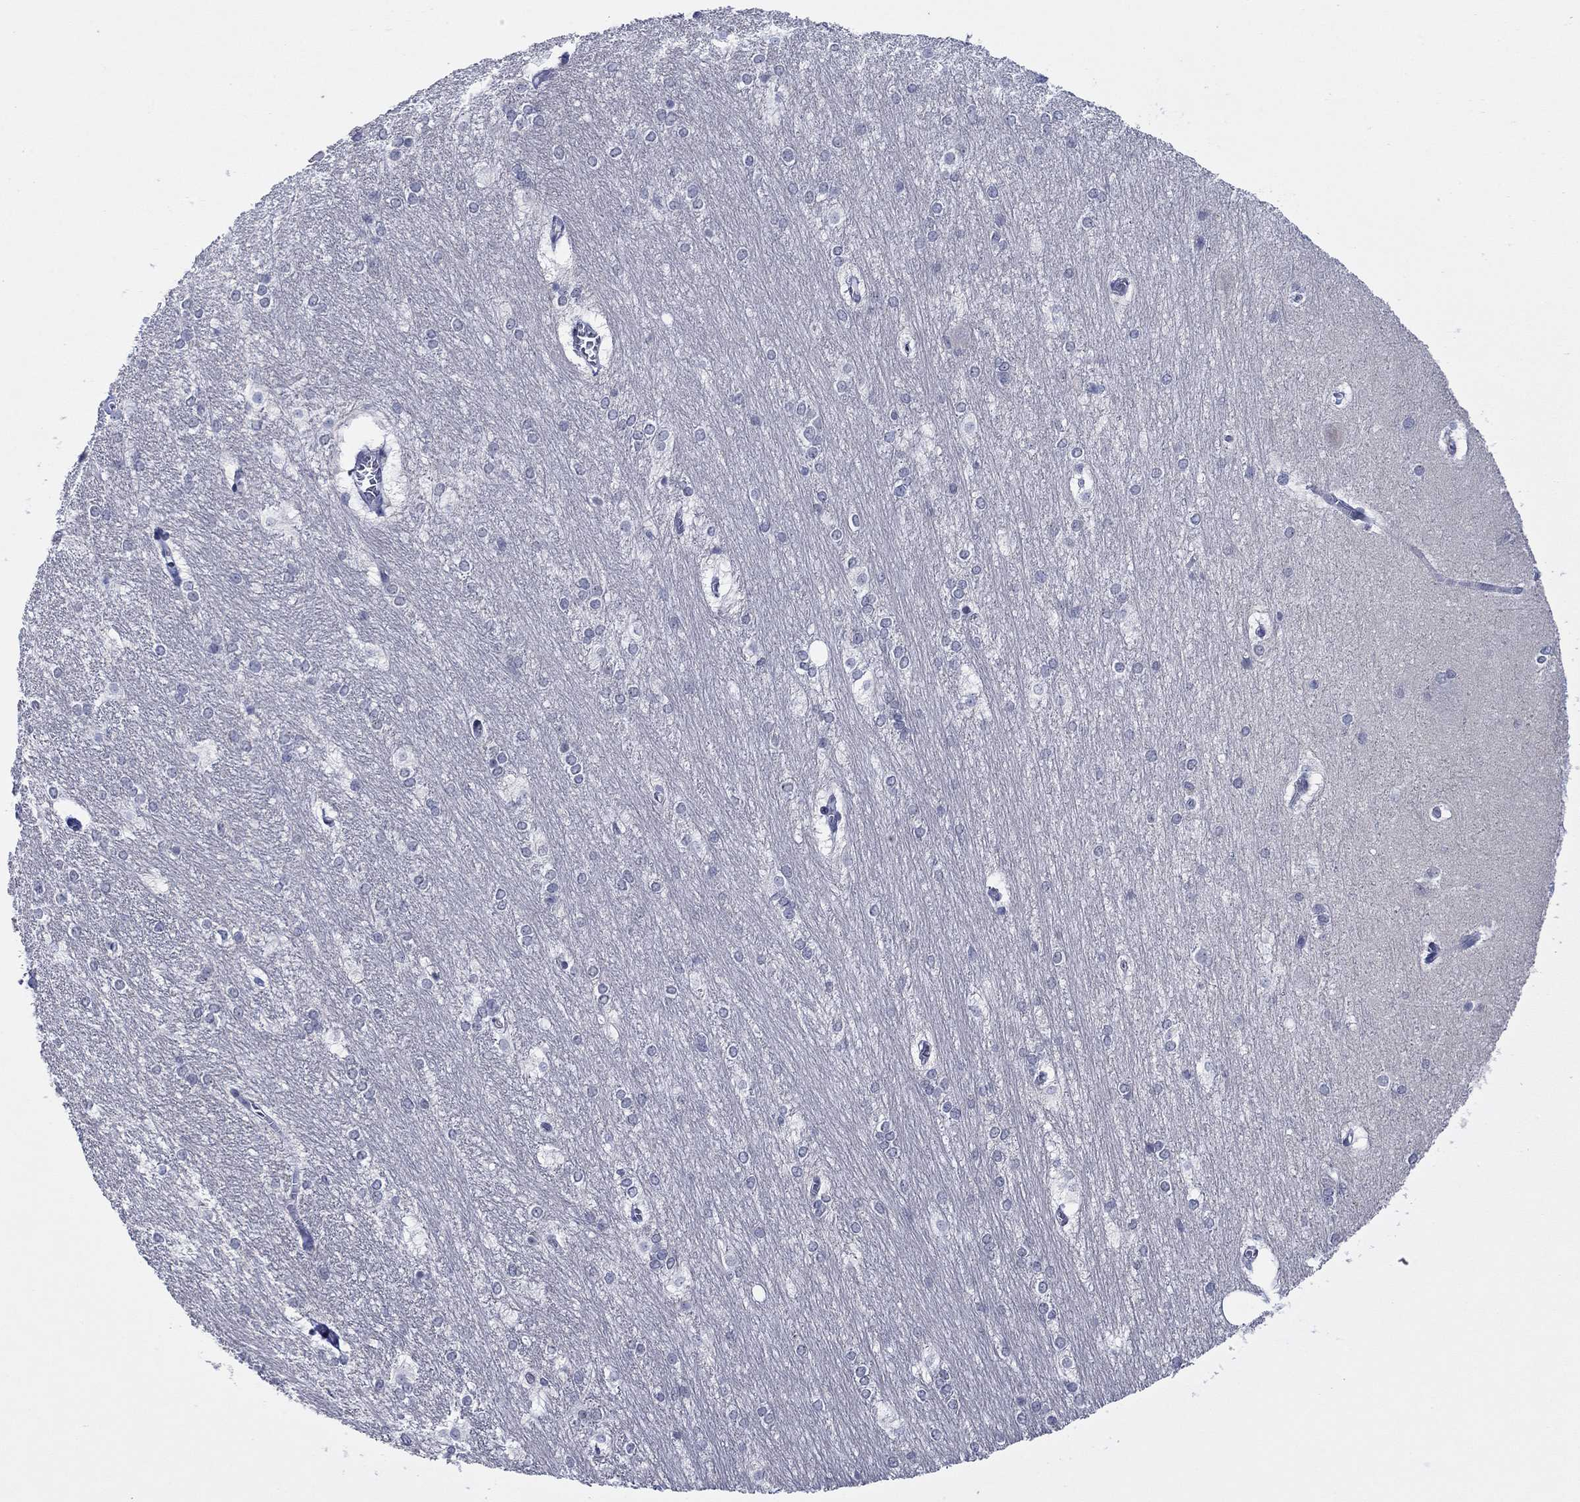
{"staining": {"intensity": "negative", "quantity": "none", "location": "none"}, "tissue": "hippocampus", "cell_type": "Glial cells", "image_type": "normal", "snomed": [{"axis": "morphology", "description": "Normal tissue, NOS"}, {"axis": "topography", "description": "Cerebral cortex"}, {"axis": "topography", "description": "Hippocampus"}], "caption": "IHC histopathology image of benign hippocampus stained for a protein (brown), which demonstrates no expression in glial cells.", "gene": "SLC34A1", "patient": {"sex": "female", "age": 19}}